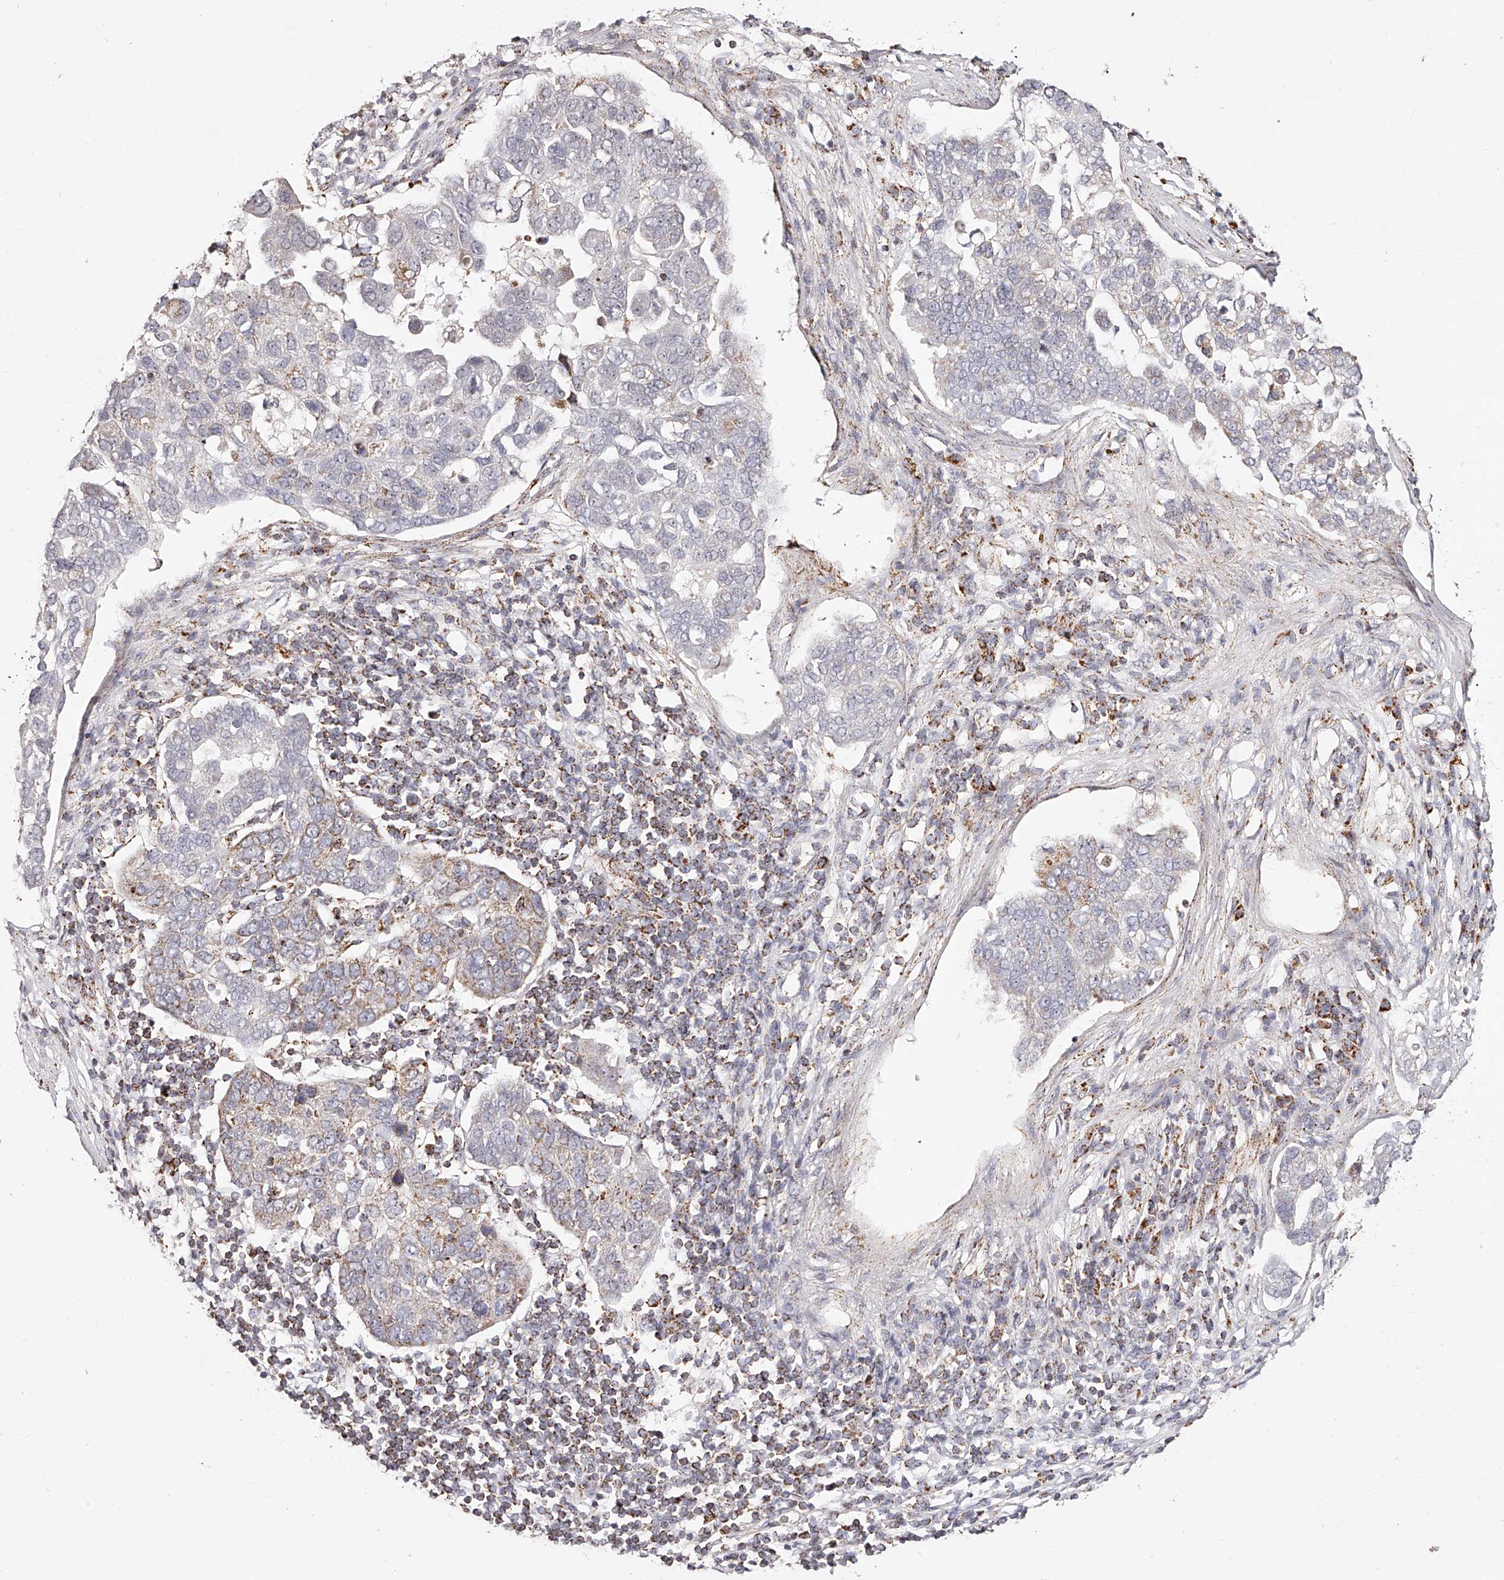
{"staining": {"intensity": "weak", "quantity": "<25%", "location": "cytoplasmic/membranous"}, "tissue": "pancreatic cancer", "cell_type": "Tumor cells", "image_type": "cancer", "snomed": [{"axis": "morphology", "description": "Adenocarcinoma, NOS"}, {"axis": "topography", "description": "Pancreas"}], "caption": "An image of pancreatic adenocarcinoma stained for a protein demonstrates no brown staining in tumor cells. (Stains: DAB (3,3'-diaminobenzidine) immunohistochemistry with hematoxylin counter stain, Microscopy: brightfield microscopy at high magnification).", "gene": "NDUFV3", "patient": {"sex": "female", "age": 61}}